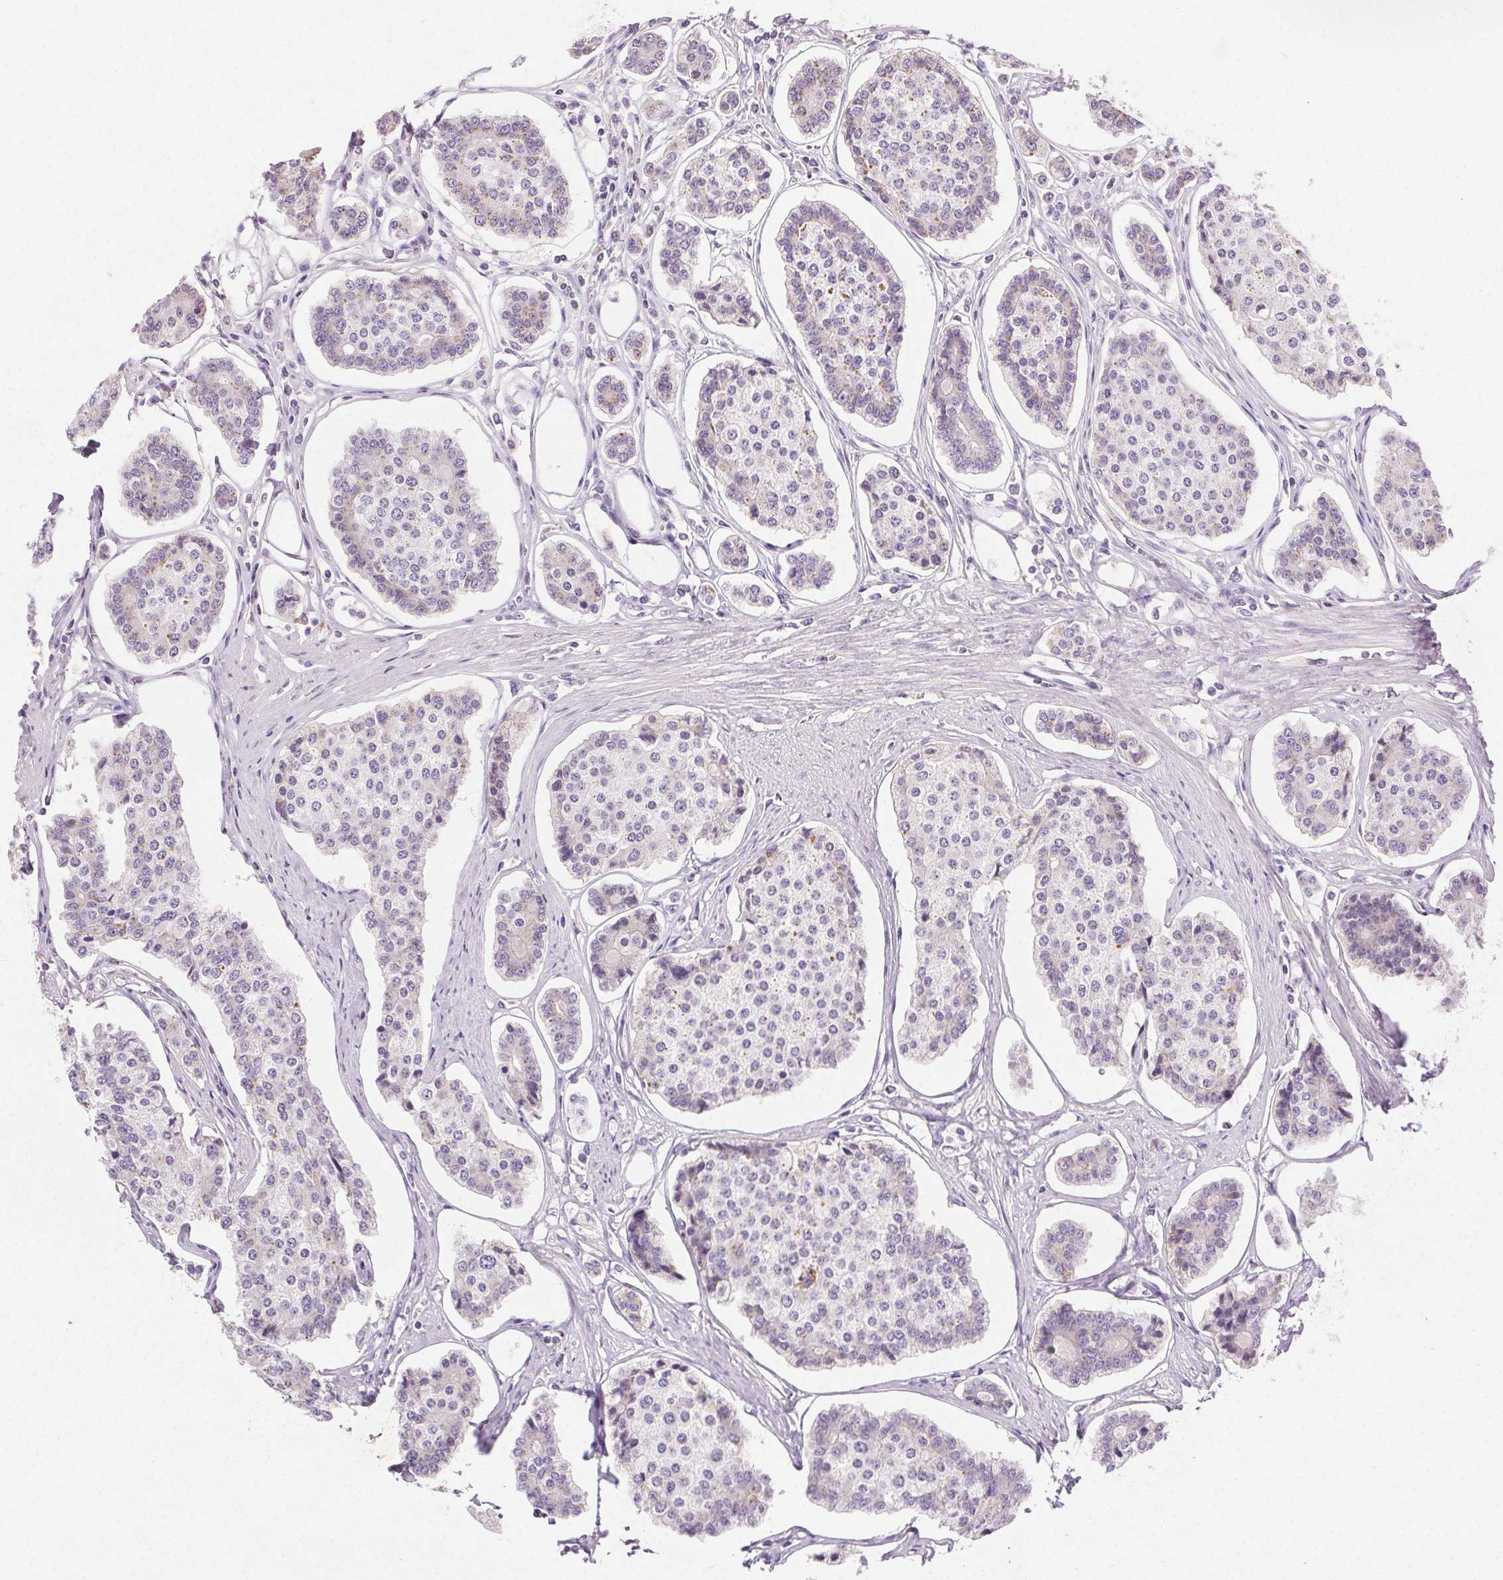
{"staining": {"intensity": "negative", "quantity": "none", "location": "none"}, "tissue": "carcinoid", "cell_type": "Tumor cells", "image_type": "cancer", "snomed": [{"axis": "morphology", "description": "Carcinoid, malignant, NOS"}, {"axis": "topography", "description": "Small intestine"}], "caption": "Tumor cells are negative for brown protein staining in carcinoid.", "gene": "BPIFB2", "patient": {"sex": "female", "age": 65}}